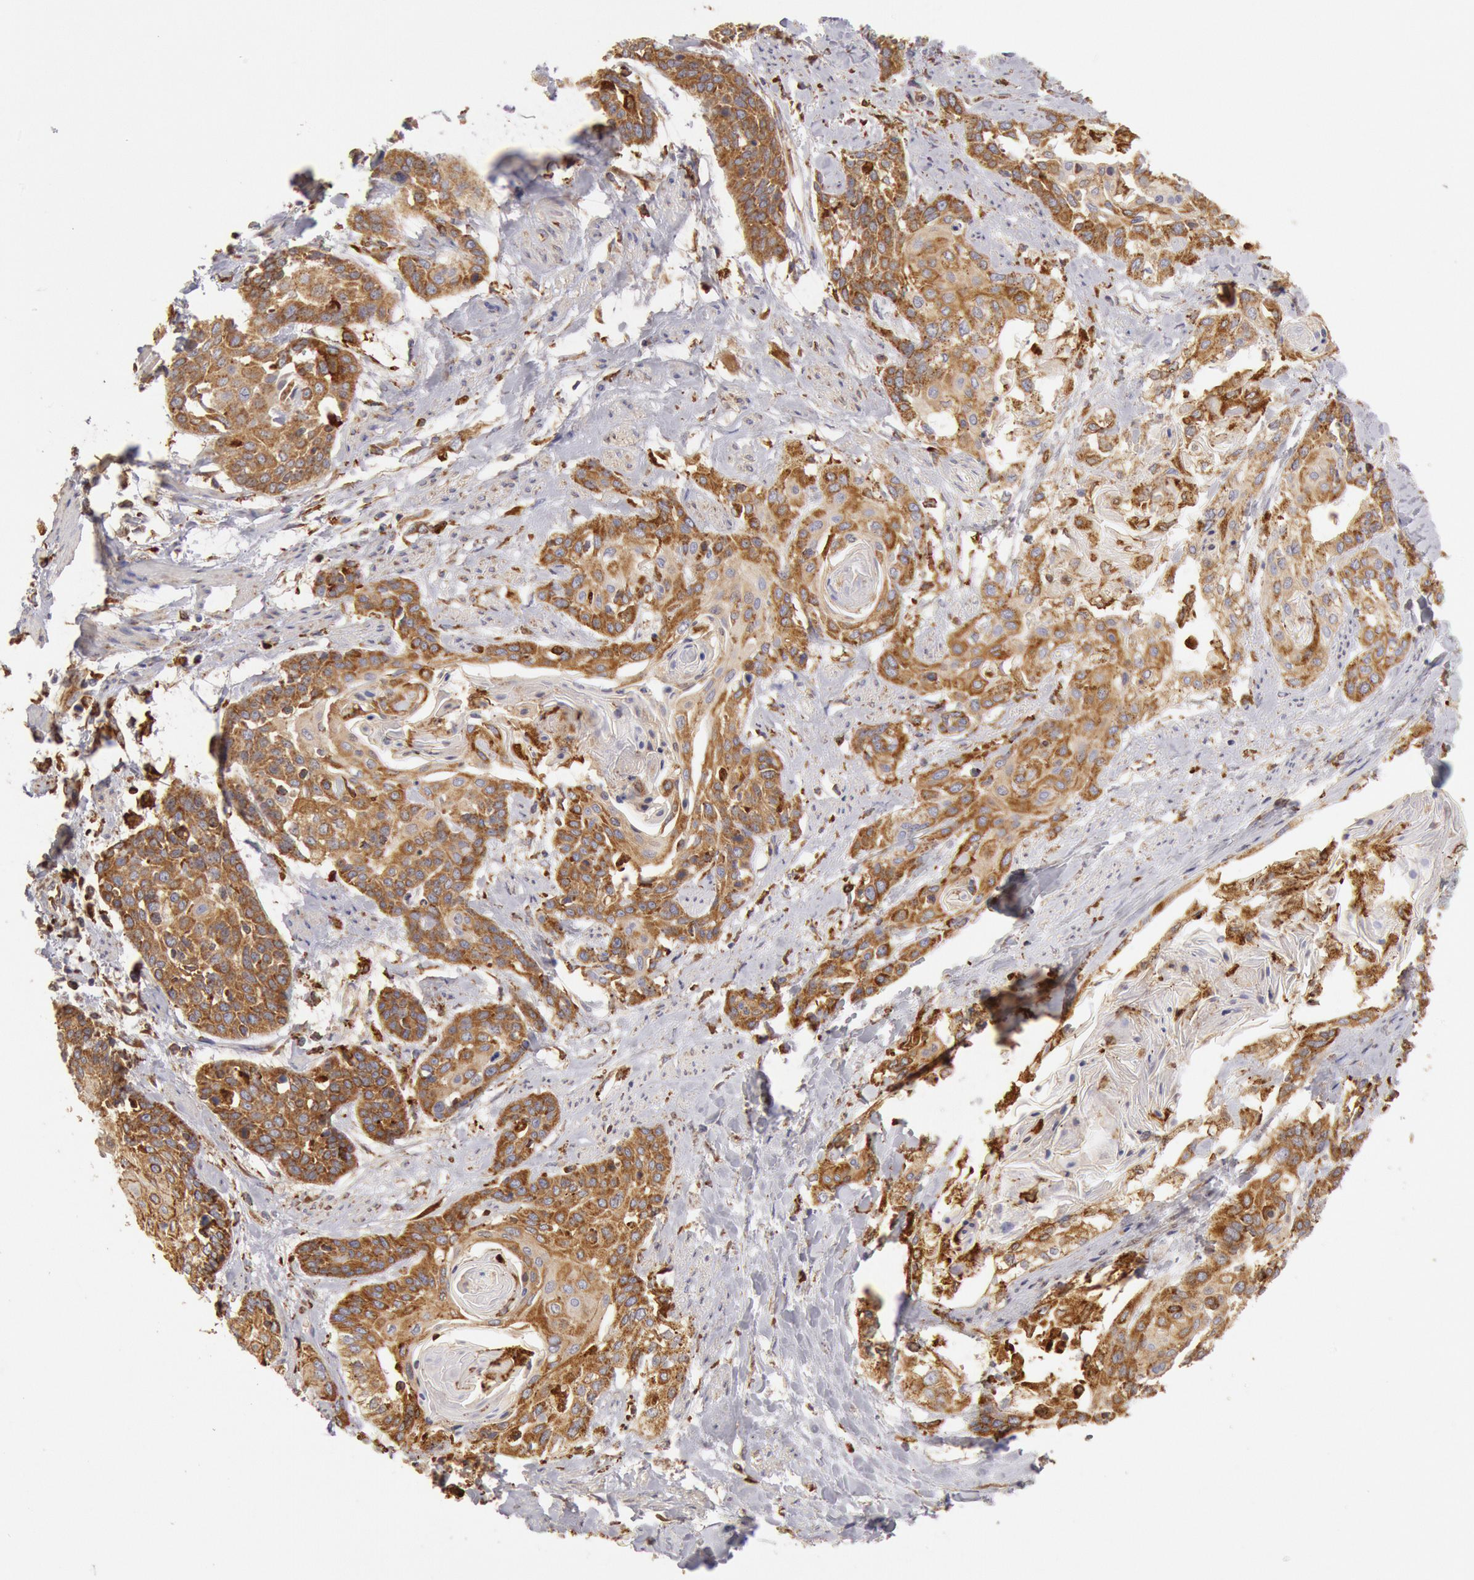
{"staining": {"intensity": "moderate", "quantity": ">75%", "location": "cytoplasmic/membranous"}, "tissue": "cervical cancer", "cell_type": "Tumor cells", "image_type": "cancer", "snomed": [{"axis": "morphology", "description": "Squamous cell carcinoma, NOS"}, {"axis": "topography", "description": "Cervix"}], "caption": "About >75% of tumor cells in human cervical cancer (squamous cell carcinoma) demonstrate moderate cytoplasmic/membranous protein staining as visualized by brown immunohistochemical staining.", "gene": "ERP44", "patient": {"sex": "female", "age": 57}}